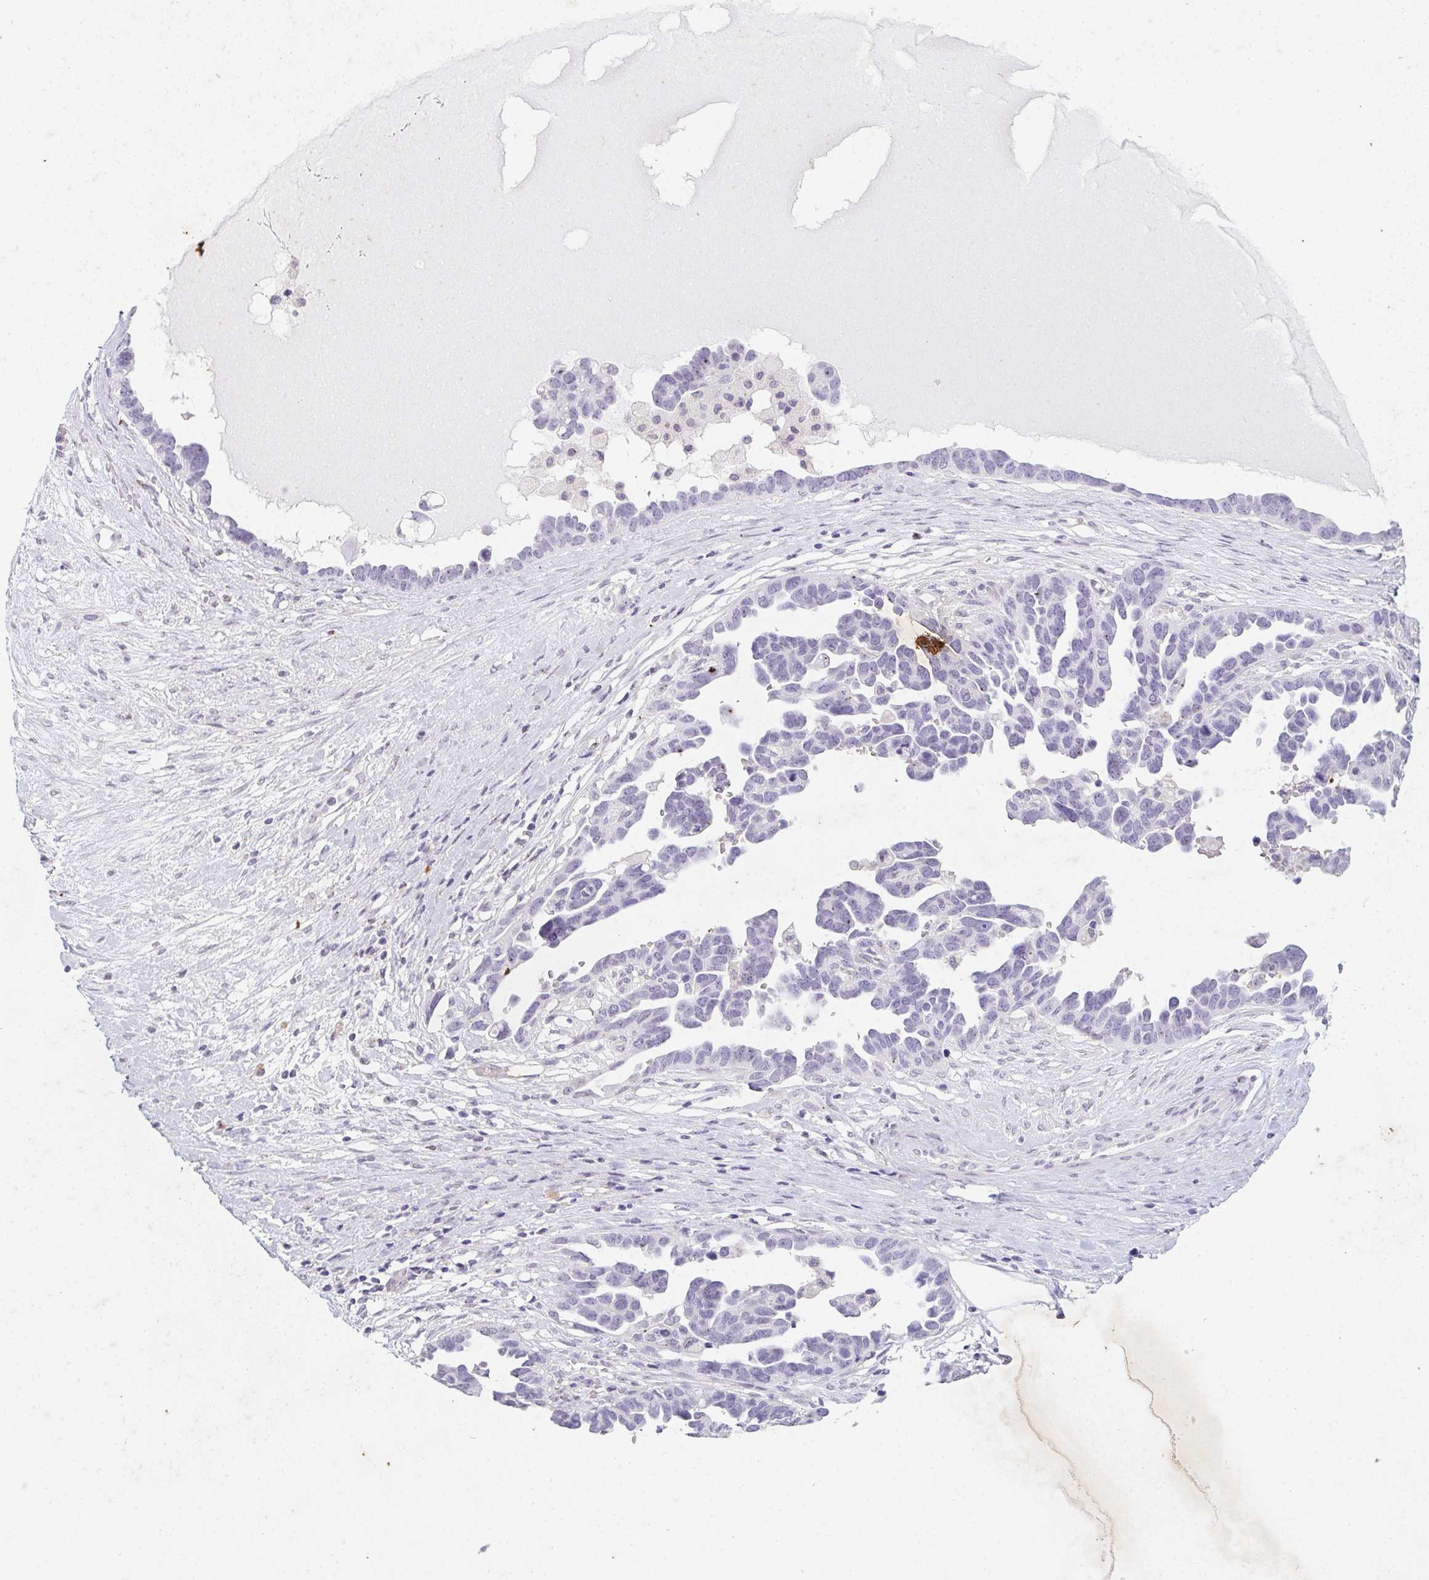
{"staining": {"intensity": "negative", "quantity": "none", "location": "none"}, "tissue": "ovarian cancer", "cell_type": "Tumor cells", "image_type": "cancer", "snomed": [{"axis": "morphology", "description": "Cystadenocarcinoma, serous, NOS"}, {"axis": "topography", "description": "Ovary"}], "caption": "IHC image of ovarian cancer (serous cystadenocarcinoma) stained for a protein (brown), which shows no positivity in tumor cells.", "gene": "DCD", "patient": {"sex": "female", "age": 54}}